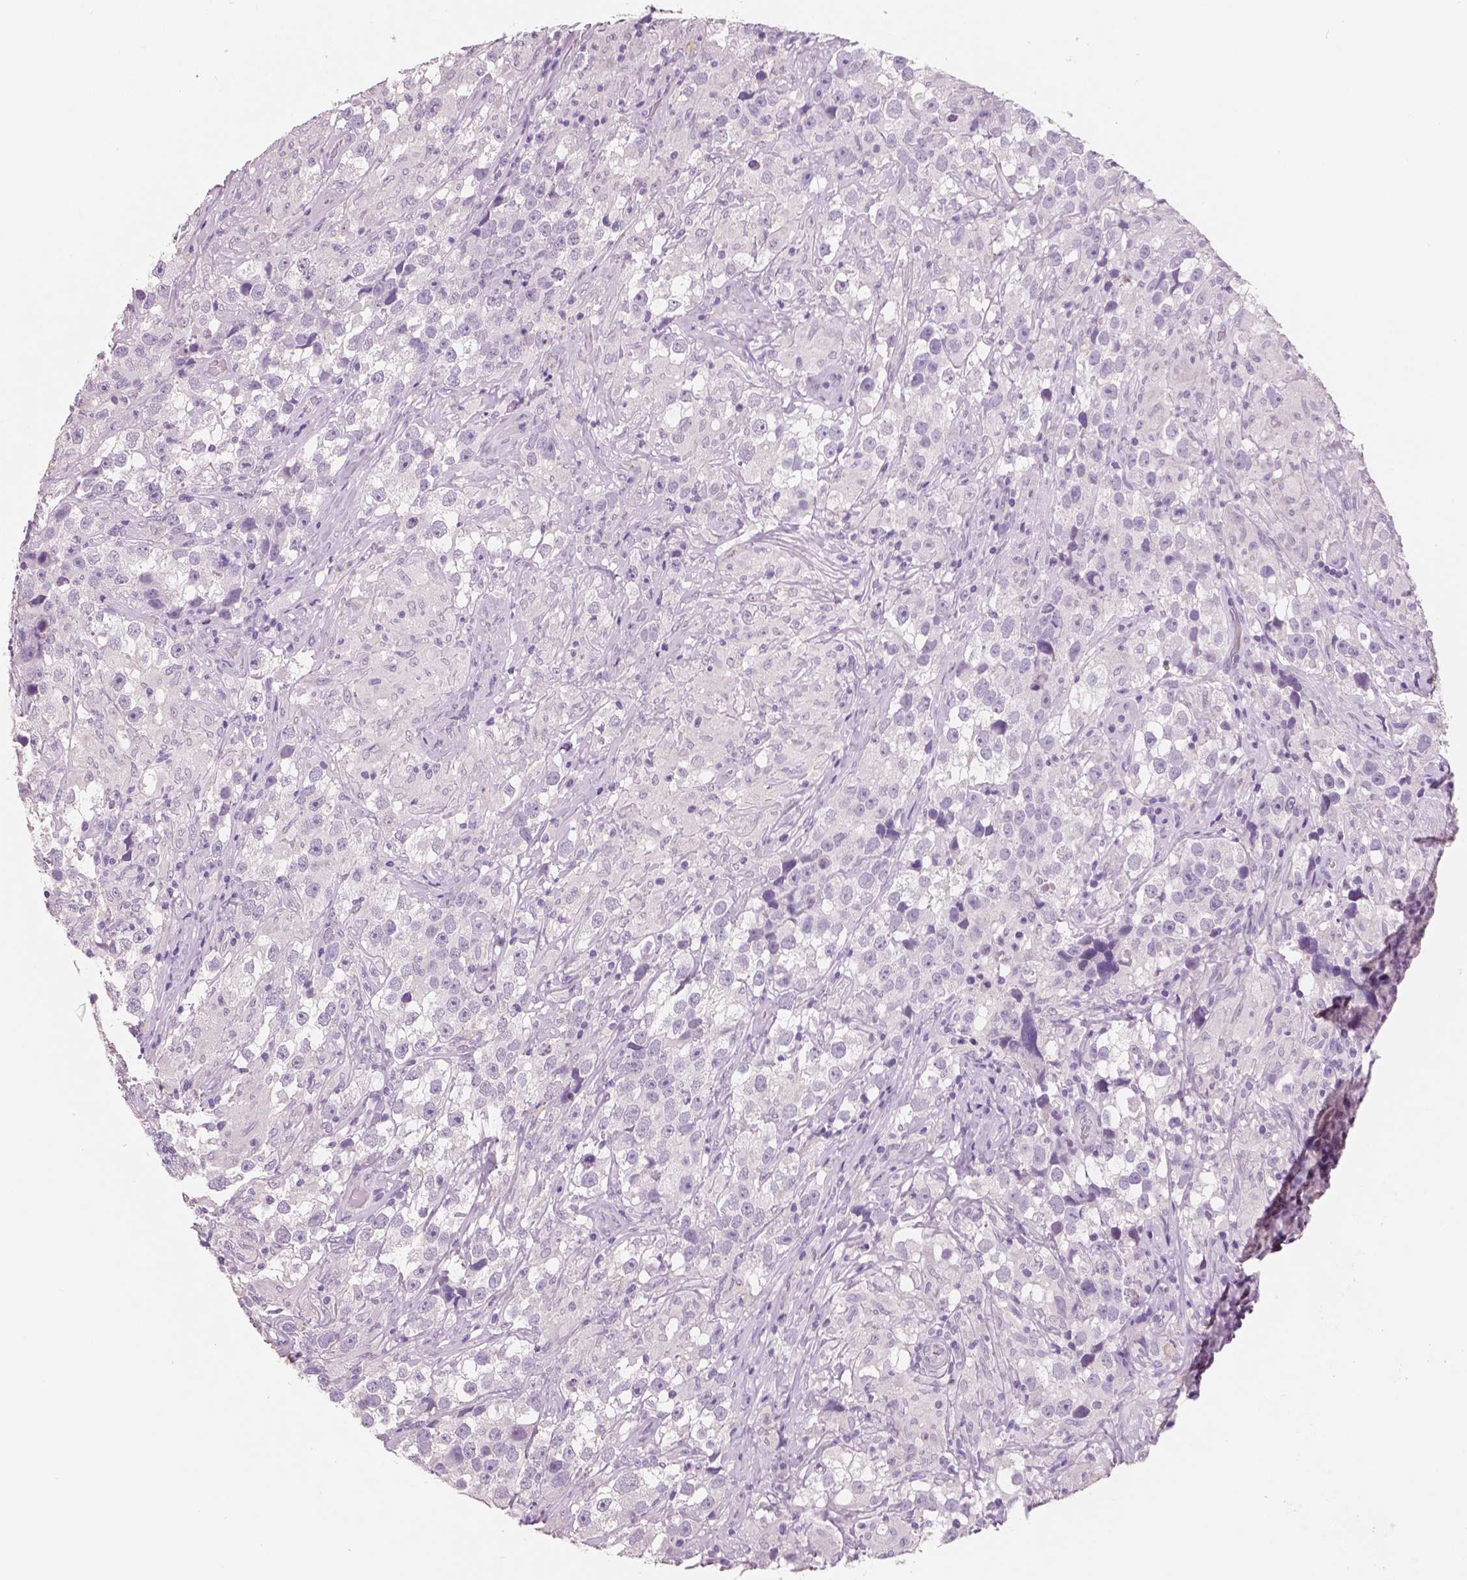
{"staining": {"intensity": "negative", "quantity": "none", "location": "none"}, "tissue": "testis cancer", "cell_type": "Tumor cells", "image_type": "cancer", "snomed": [{"axis": "morphology", "description": "Seminoma, NOS"}, {"axis": "topography", "description": "Testis"}], "caption": "DAB immunohistochemical staining of human seminoma (testis) demonstrates no significant expression in tumor cells.", "gene": "NECAB2", "patient": {"sex": "male", "age": 46}}